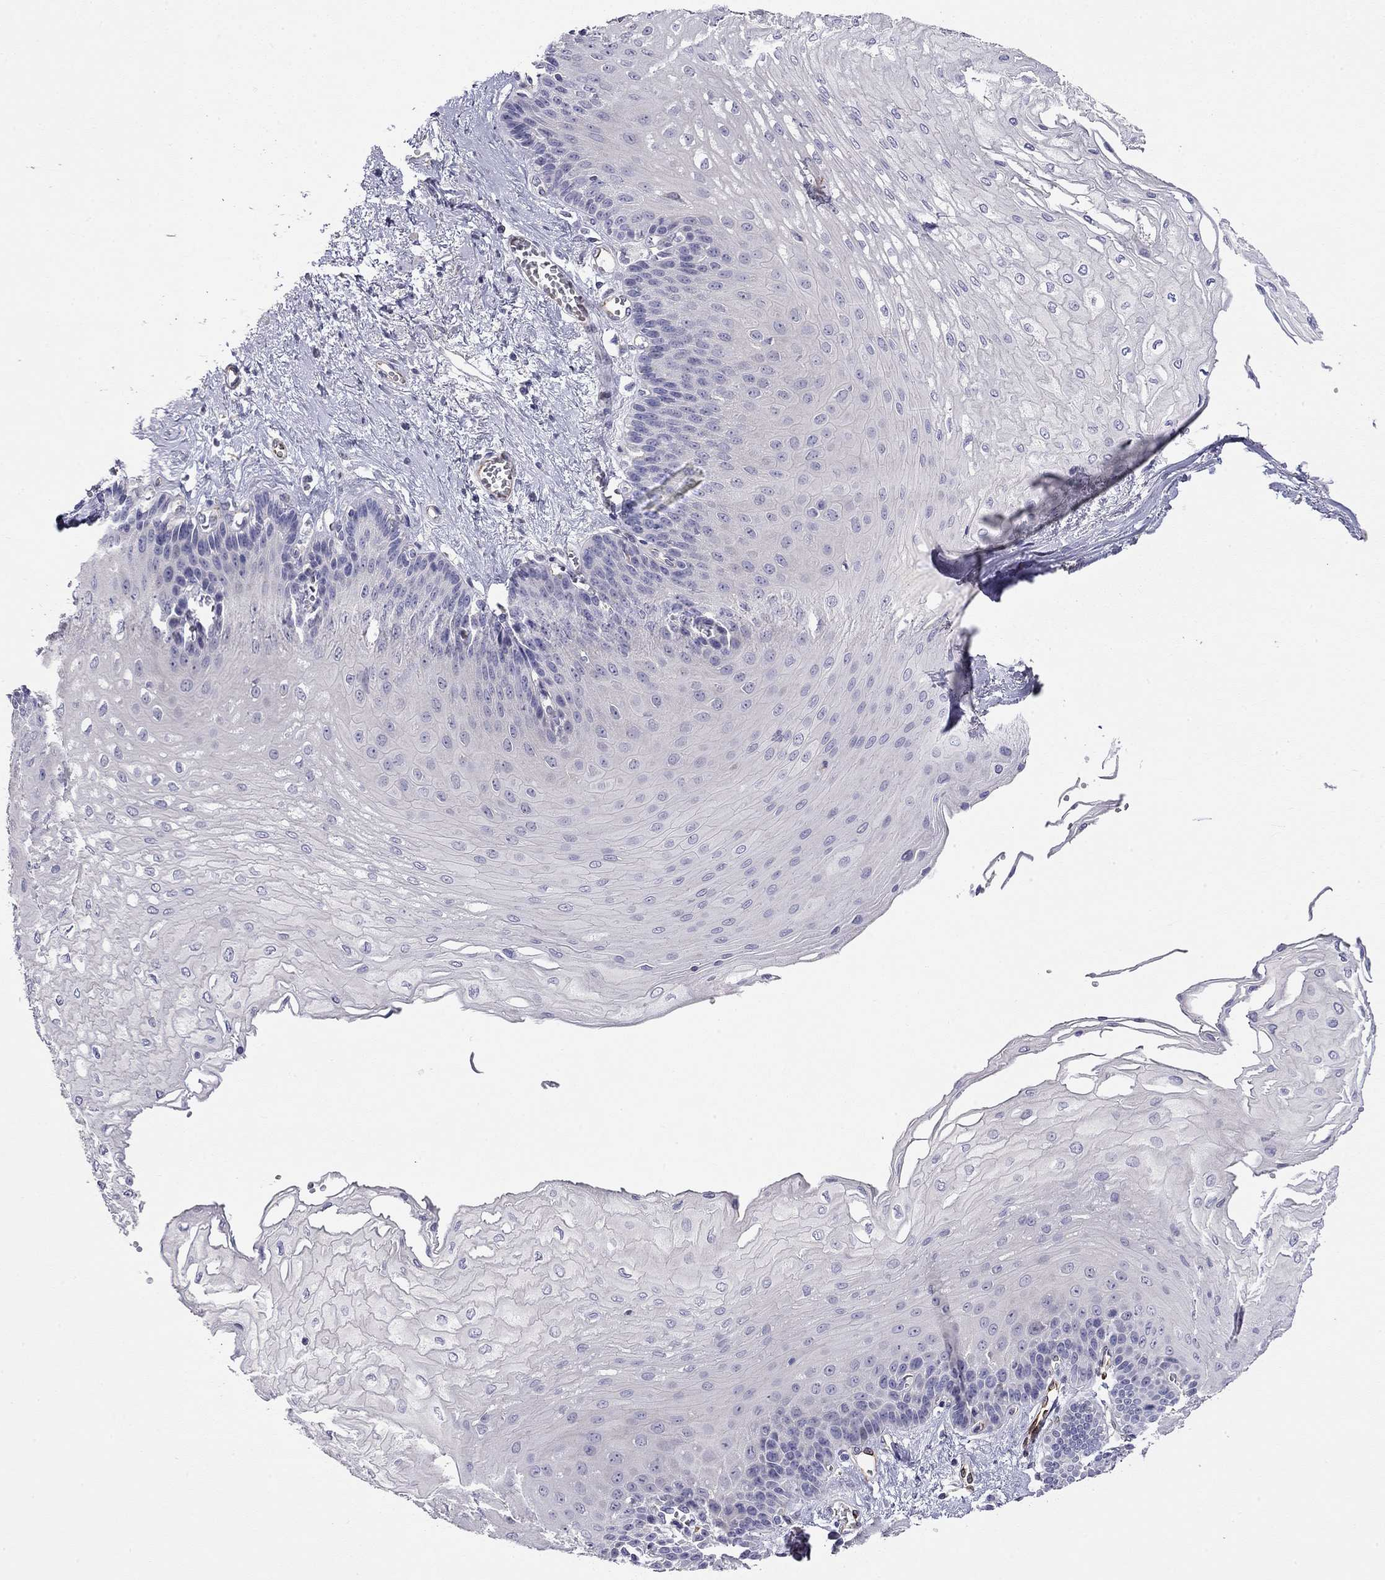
{"staining": {"intensity": "negative", "quantity": "none", "location": "none"}, "tissue": "esophagus", "cell_type": "Squamous epithelial cells", "image_type": "normal", "snomed": [{"axis": "morphology", "description": "Normal tissue, NOS"}, {"axis": "topography", "description": "Esophagus"}], "caption": "An immunohistochemistry (IHC) micrograph of unremarkable esophagus is shown. There is no staining in squamous epithelial cells of esophagus.", "gene": "RTL1", "patient": {"sex": "female", "age": 62}}